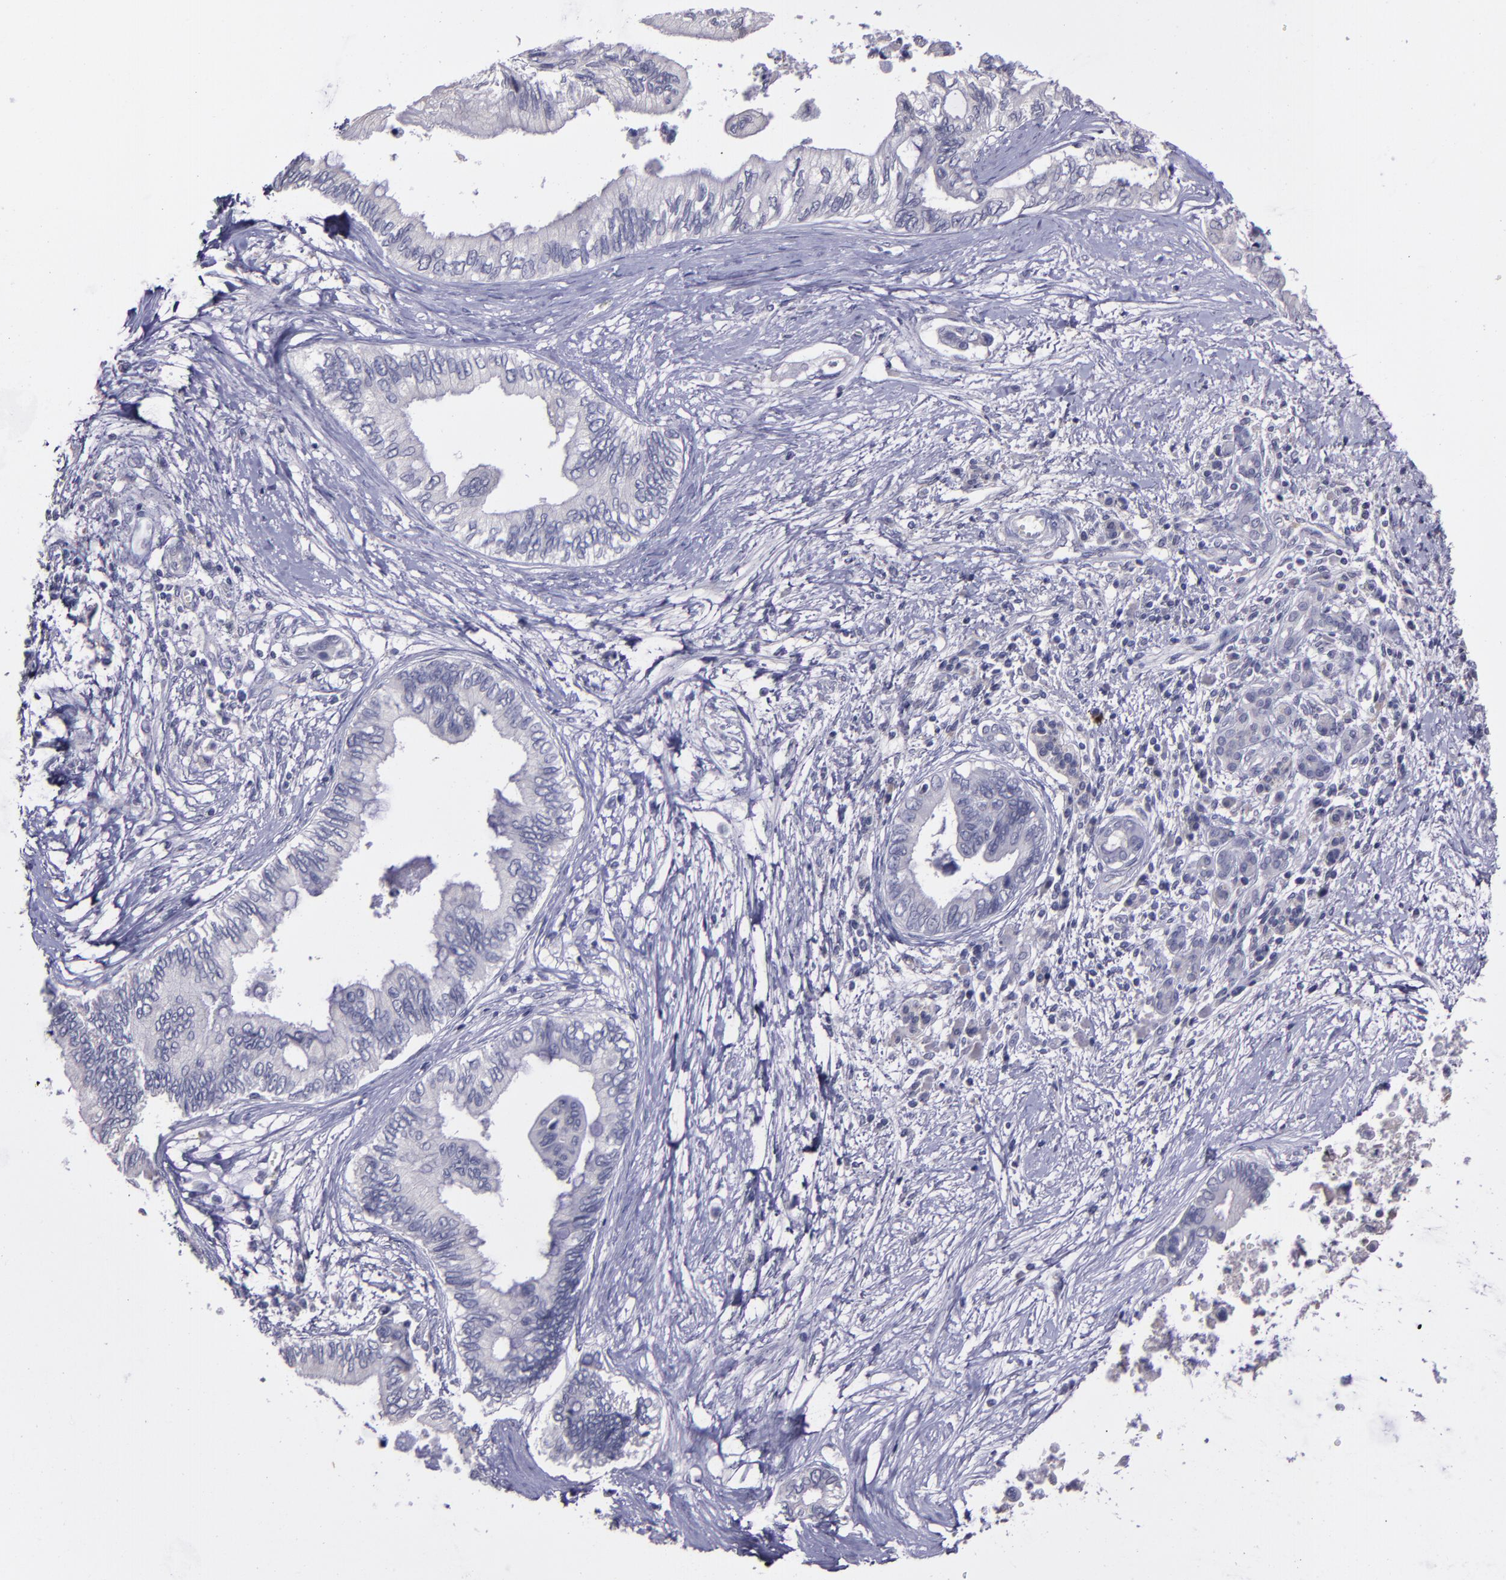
{"staining": {"intensity": "negative", "quantity": "none", "location": "none"}, "tissue": "pancreatic cancer", "cell_type": "Tumor cells", "image_type": "cancer", "snomed": [{"axis": "morphology", "description": "Adenocarcinoma, NOS"}, {"axis": "topography", "description": "Pancreas"}], "caption": "Image shows no protein expression in tumor cells of pancreatic cancer (adenocarcinoma) tissue.", "gene": "MASP1", "patient": {"sex": "female", "age": 66}}